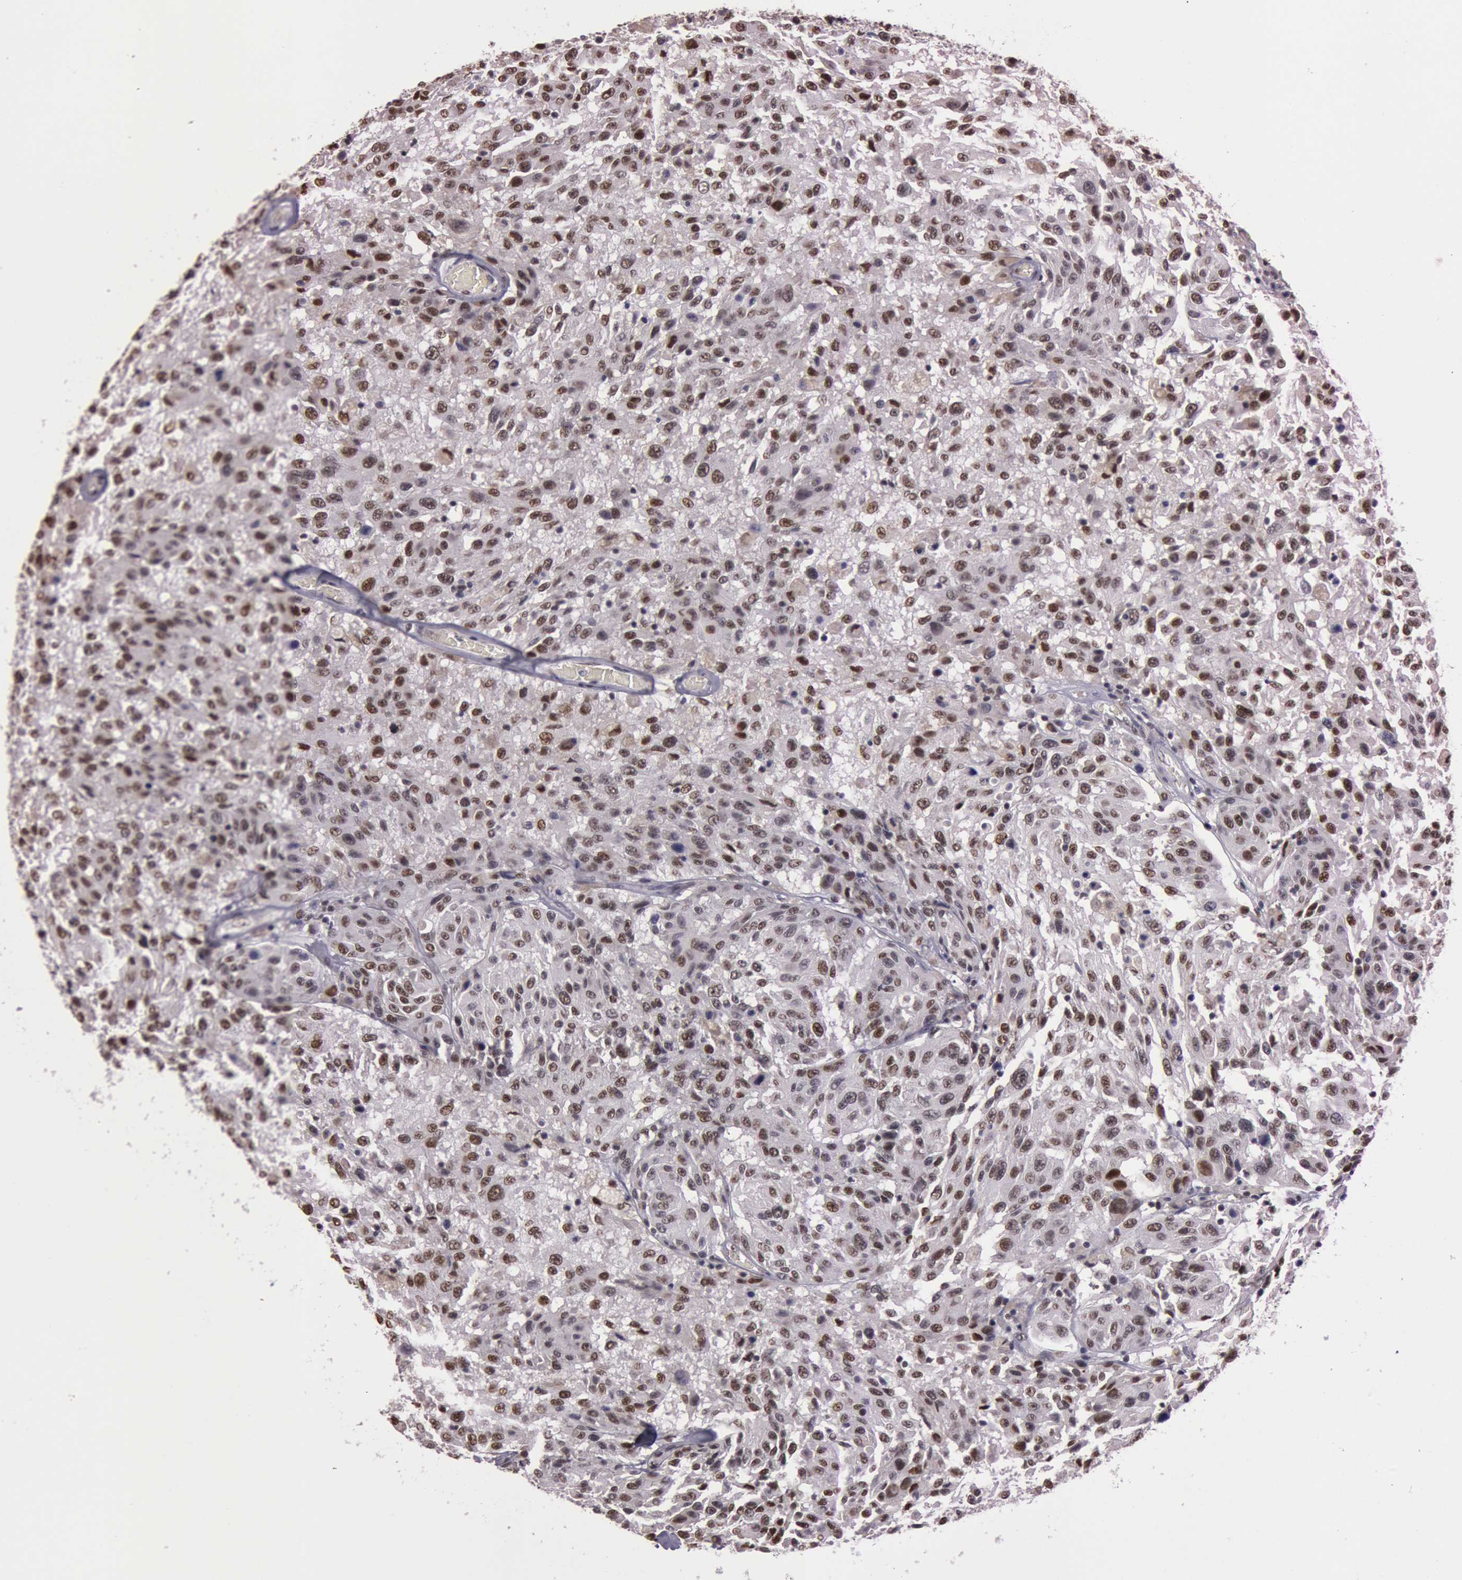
{"staining": {"intensity": "moderate", "quantity": ">75%", "location": "nuclear"}, "tissue": "melanoma", "cell_type": "Tumor cells", "image_type": "cancer", "snomed": [{"axis": "morphology", "description": "Malignant melanoma, NOS"}, {"axis": "topography", "description": "Skin"}], "caption": "Human malignant melanoma stained with a brown dye reveals moderate nuclear positive staining in about >75% of tumor cells.", "gene": "TASL", "patient": {"sex": "female", "age": 77}}